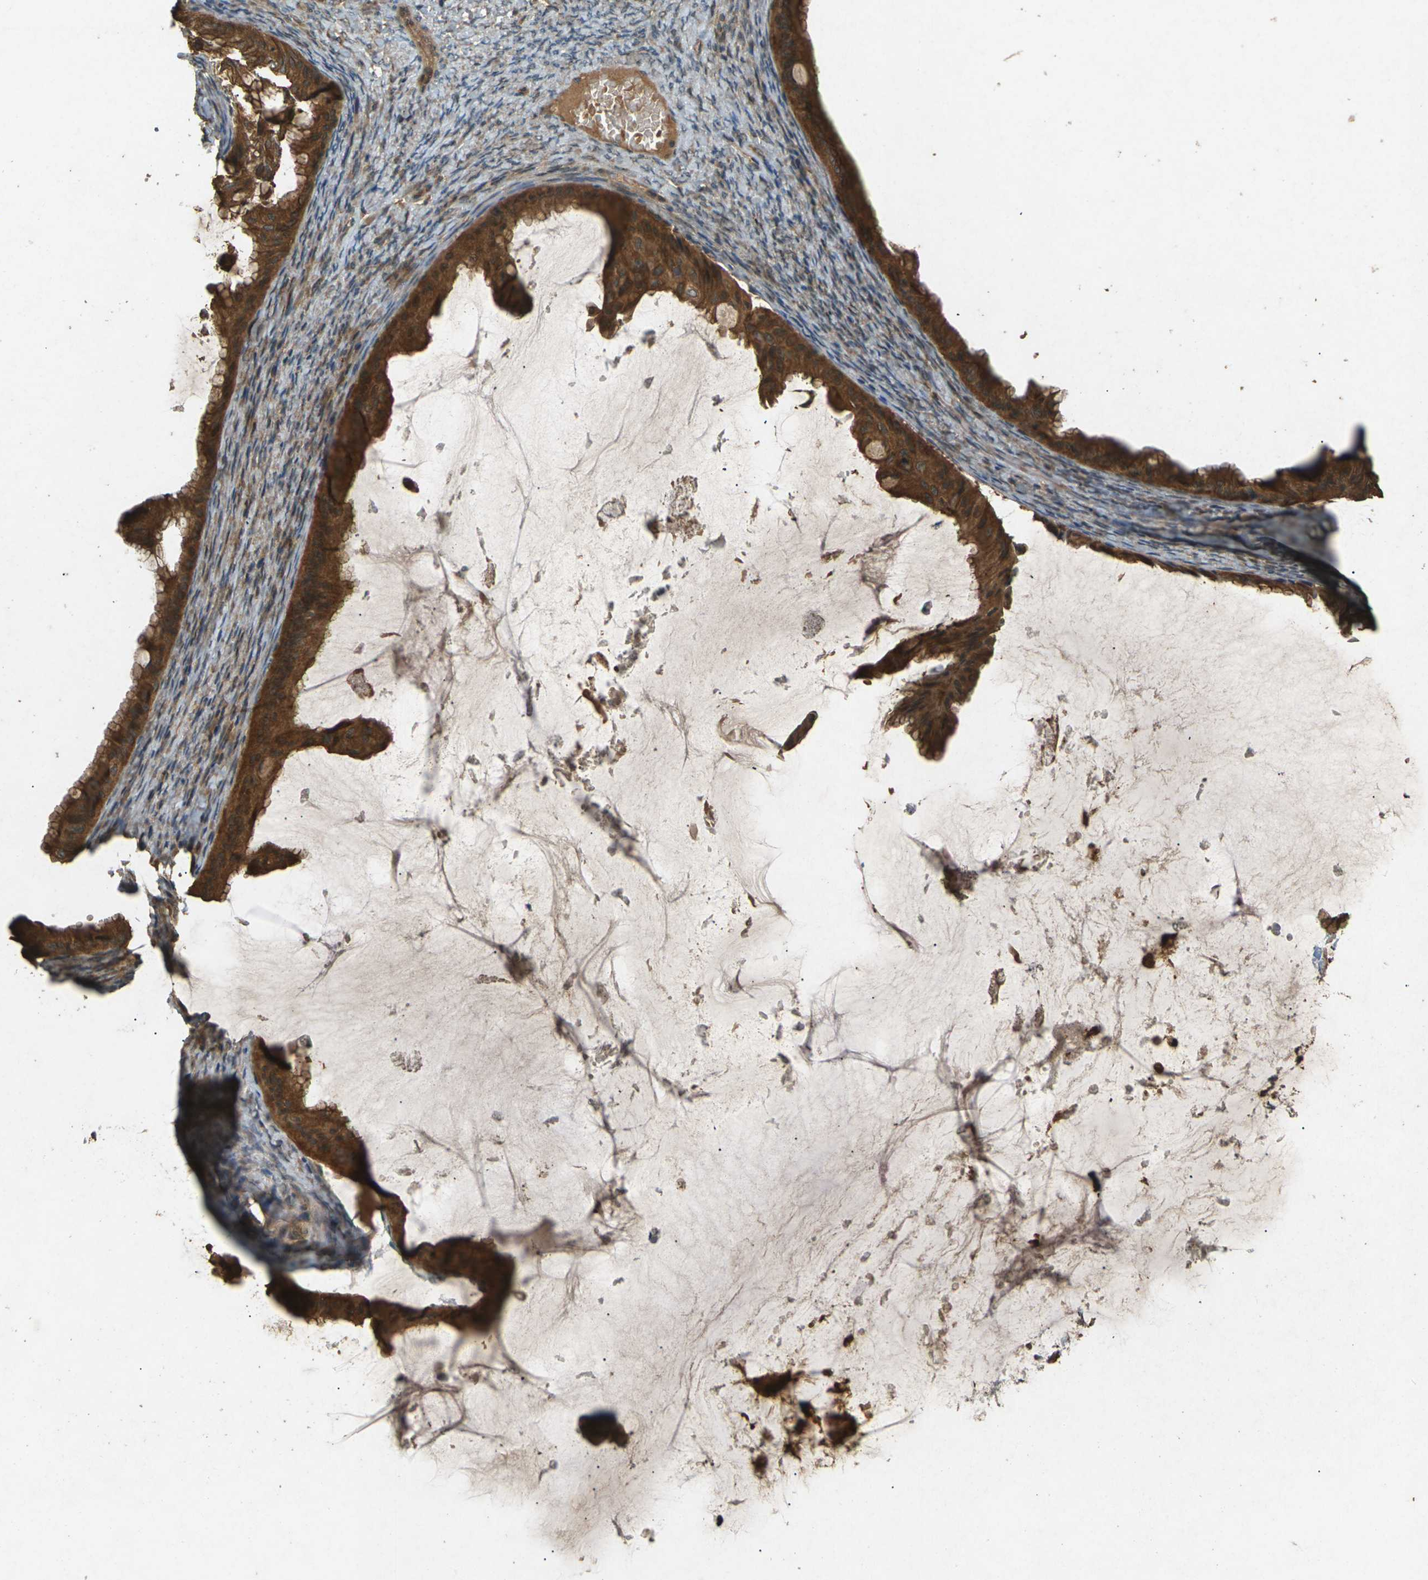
{"staining": {"intensity": "strong", "quantity": ">75%", "location": "cytoplasmic/membranous"}, "tissue": "ovarian cancer", "cell_type": "Tumor cells", "image_type": "cancer", "snomed": [{"axis": "morphology", "description": "Cystadenocarcinoma, mucinous, NOS"}, {"axis": "topography", "description": "Ovary"}], "caption": "Immunohistochemistry (IHC) (DAB (3,3'-diaminobenzidine)) staining of human mucinous cystadenocarcinoma (ovarian) demonstrates strong cytoplasmic/membranous protein staining in approximately >75% of tumor cells.", "gene": "TAP1", "patient": {"sex": "female", "age": 61}}